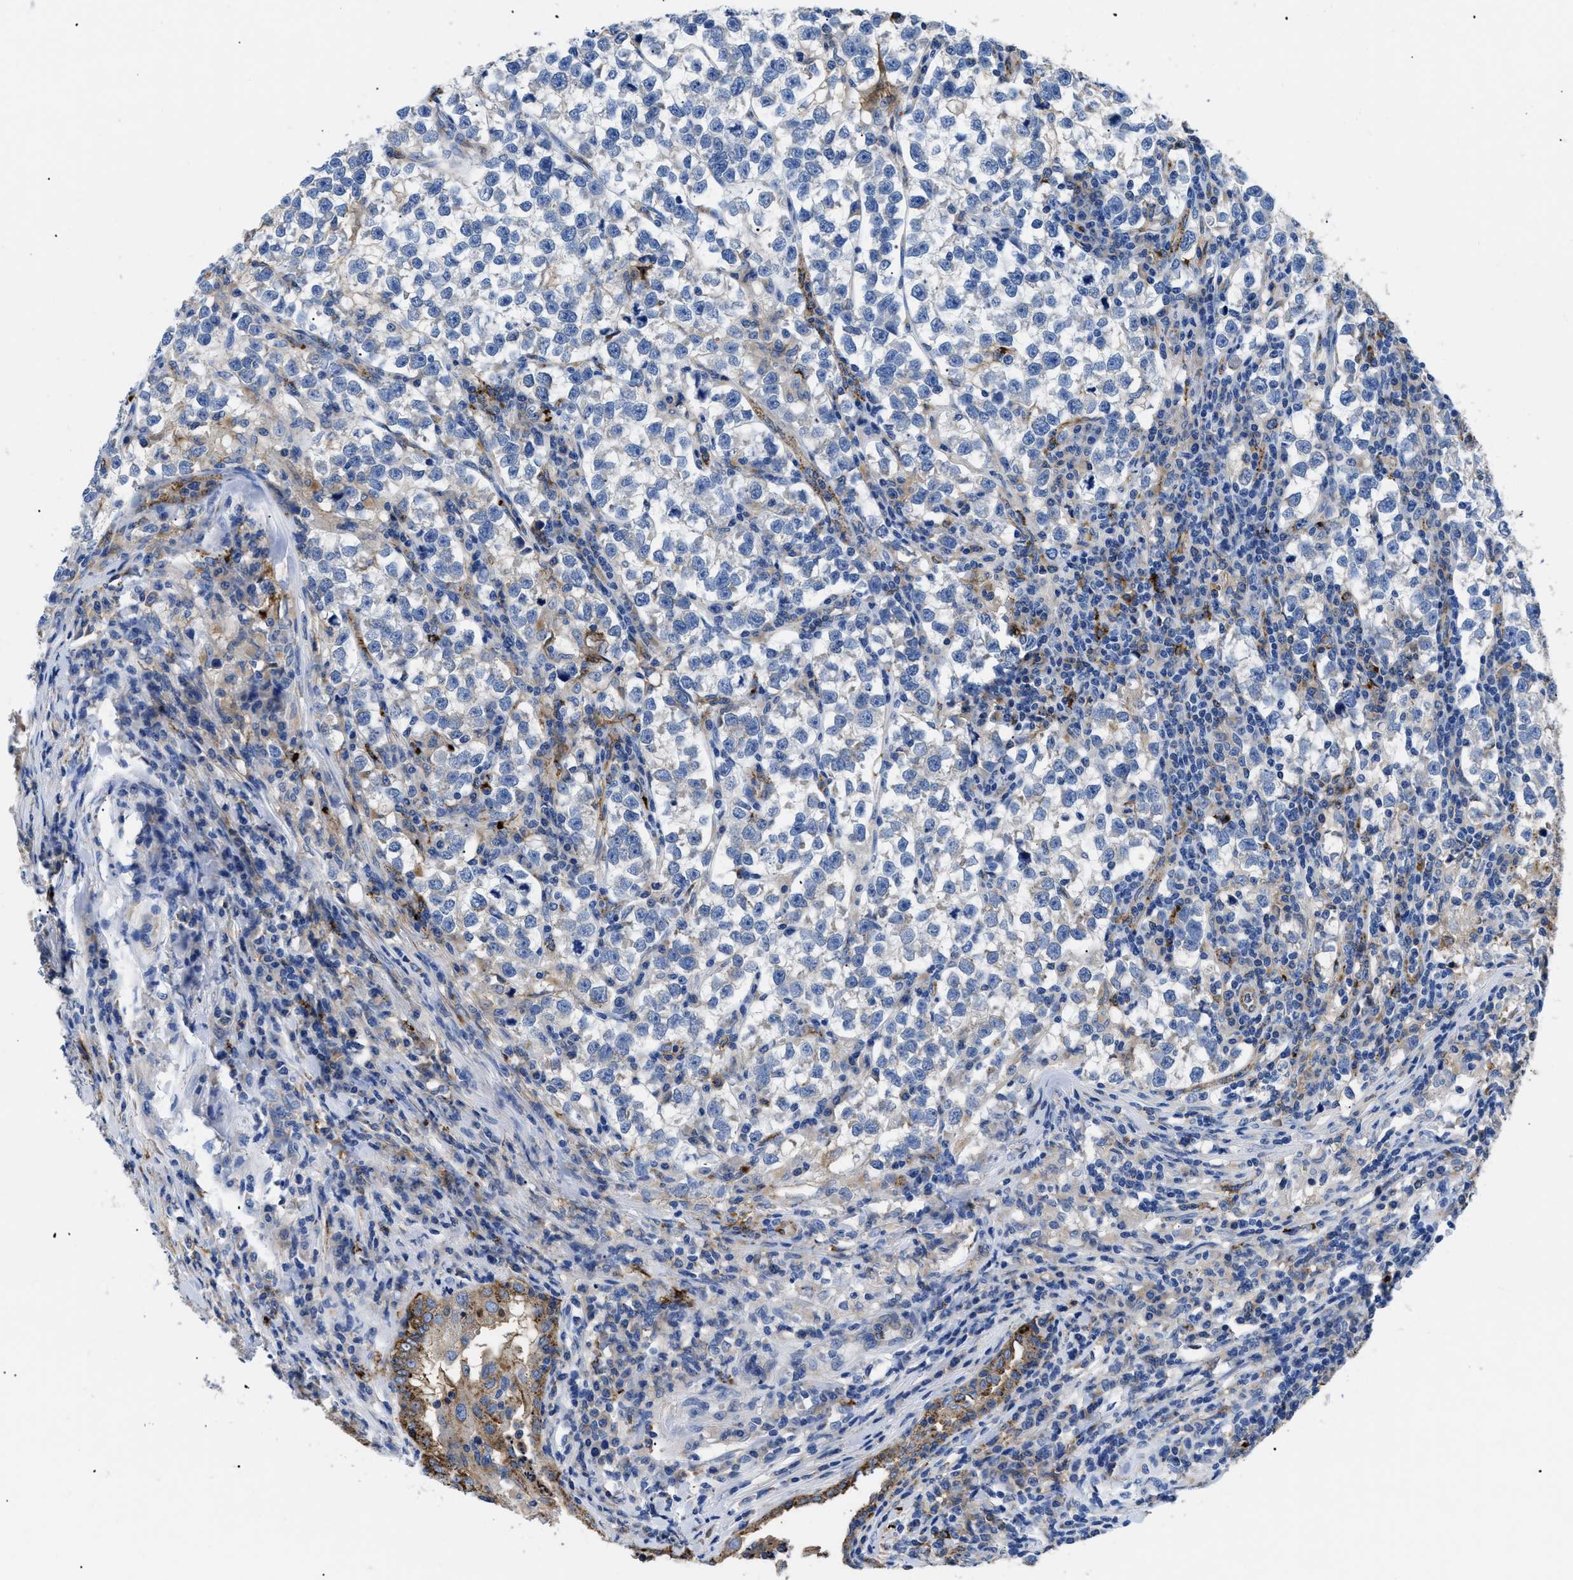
{"staining": {"intensity": "weak", "quantity": "<25%", "location": "cytoplasmic/membranous"}, "tissue": "testis cancer", "cell_type": "Tumor cells", "image_type": "cancer", "snomed": [{"axis": "morphology", "description": "Normal tissue, NOS"}, {"axis": "morphology", "description": "Seminoma, NOS"}, {"axis": "topography", "description": "Testis"}], "caption": "Human testis cancer stained for a protein using immunohistochemistry (IHC) reveals no positivity in tumor cells.", "gene": "HLA-DPA1", "patient": {"sex": "male", "age": 43}}